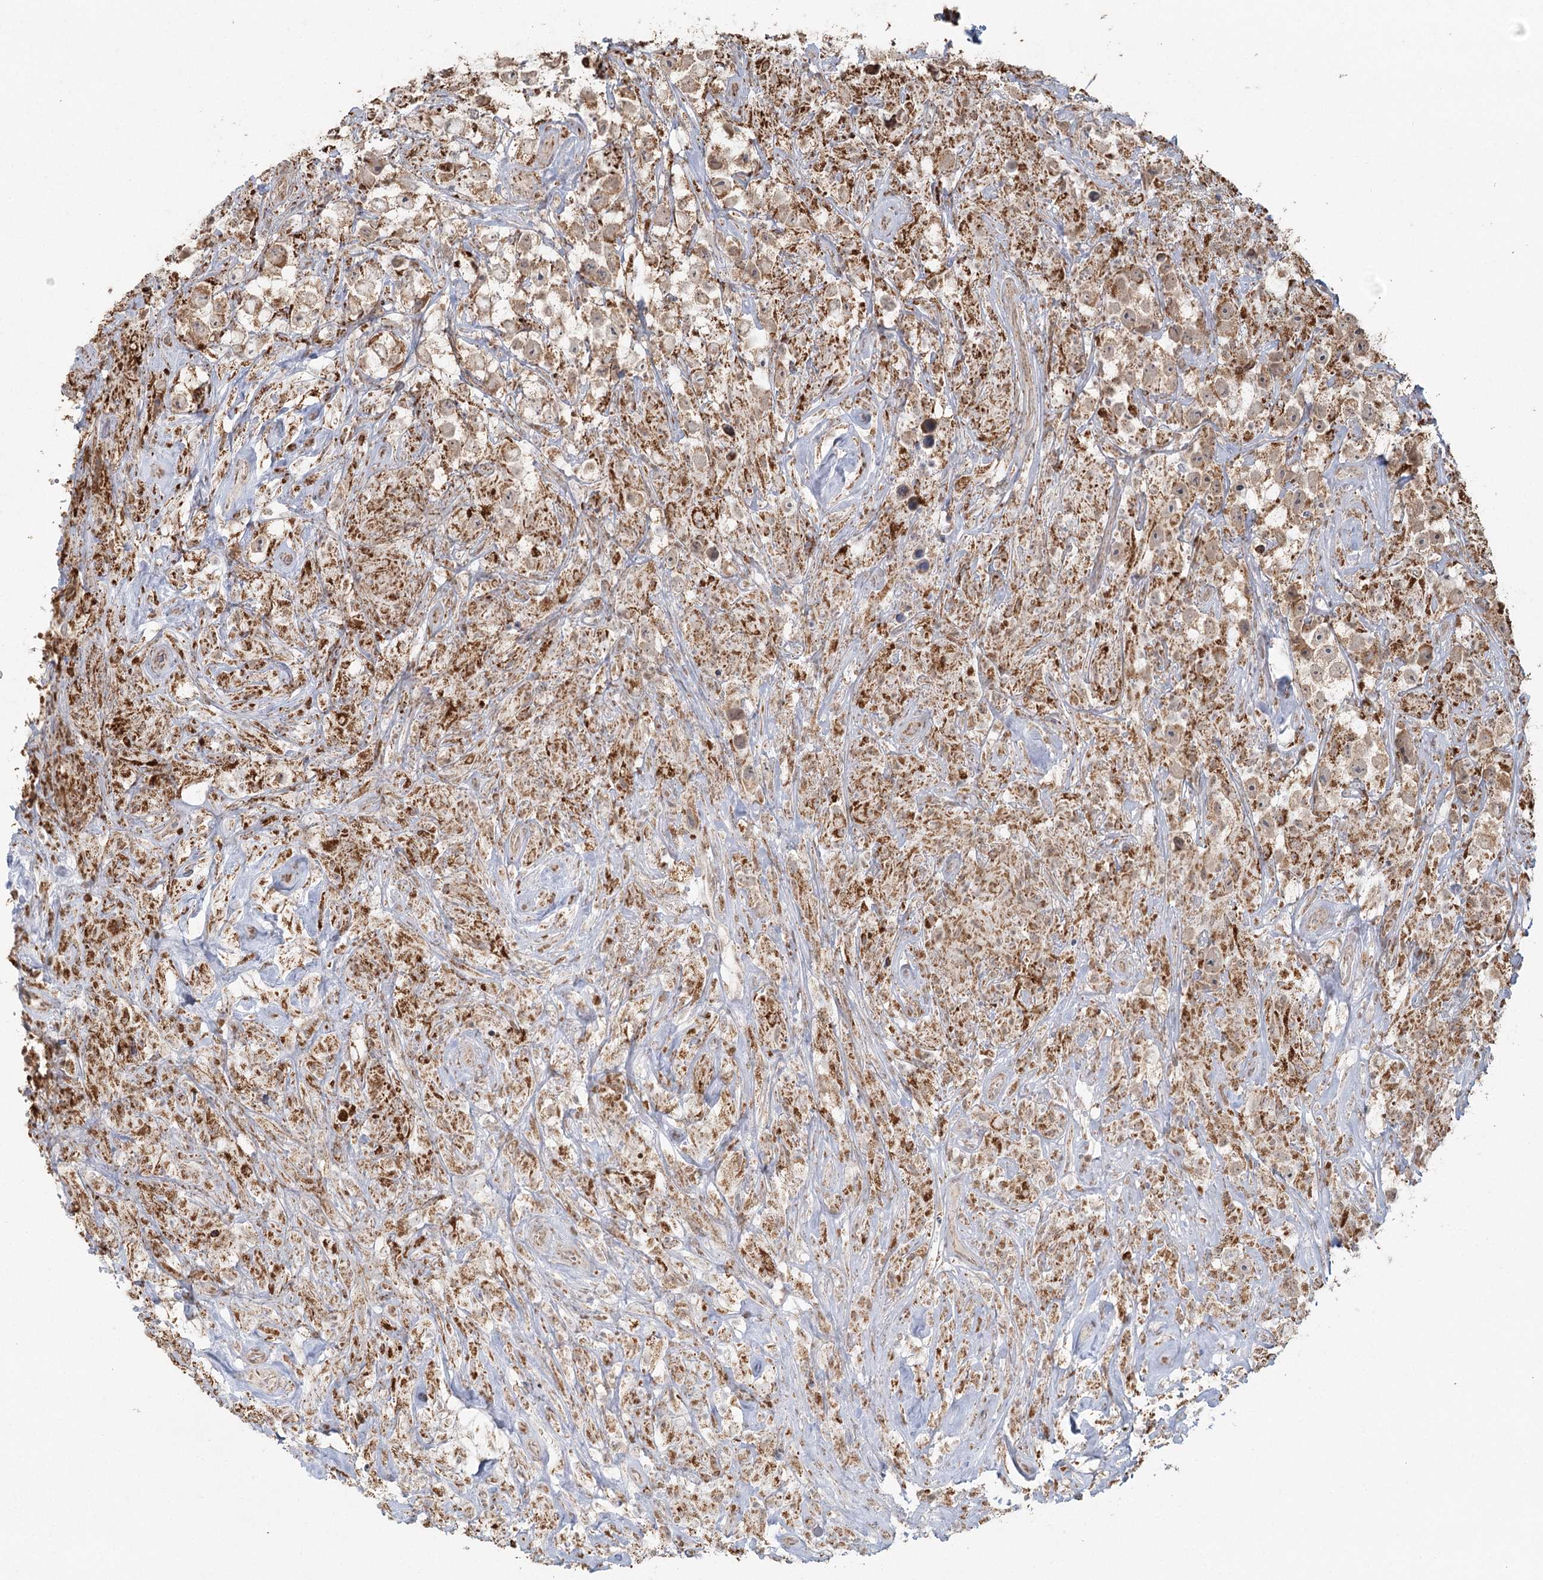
{"staining": {"intensity": "weak", "quantity": ">75%", "location": "cytoplasmic/membranous"}, "tissue": "testis cancer", "cell_type": "Tumor cells", "image_type": "cancer", "snomed": [{"axis": "morphology", "description": "Seminoma, NOS"}, {"axis": "topography", "description": "Testis"}], "caption": "Testis cancer stained with immunohistochemistry (IHC) displays weak cytoplasmic/membranous staining in approximately >75% of tumor cells.", "gene": "LACTB", "patient": {"sex": "male", "age": 49}}